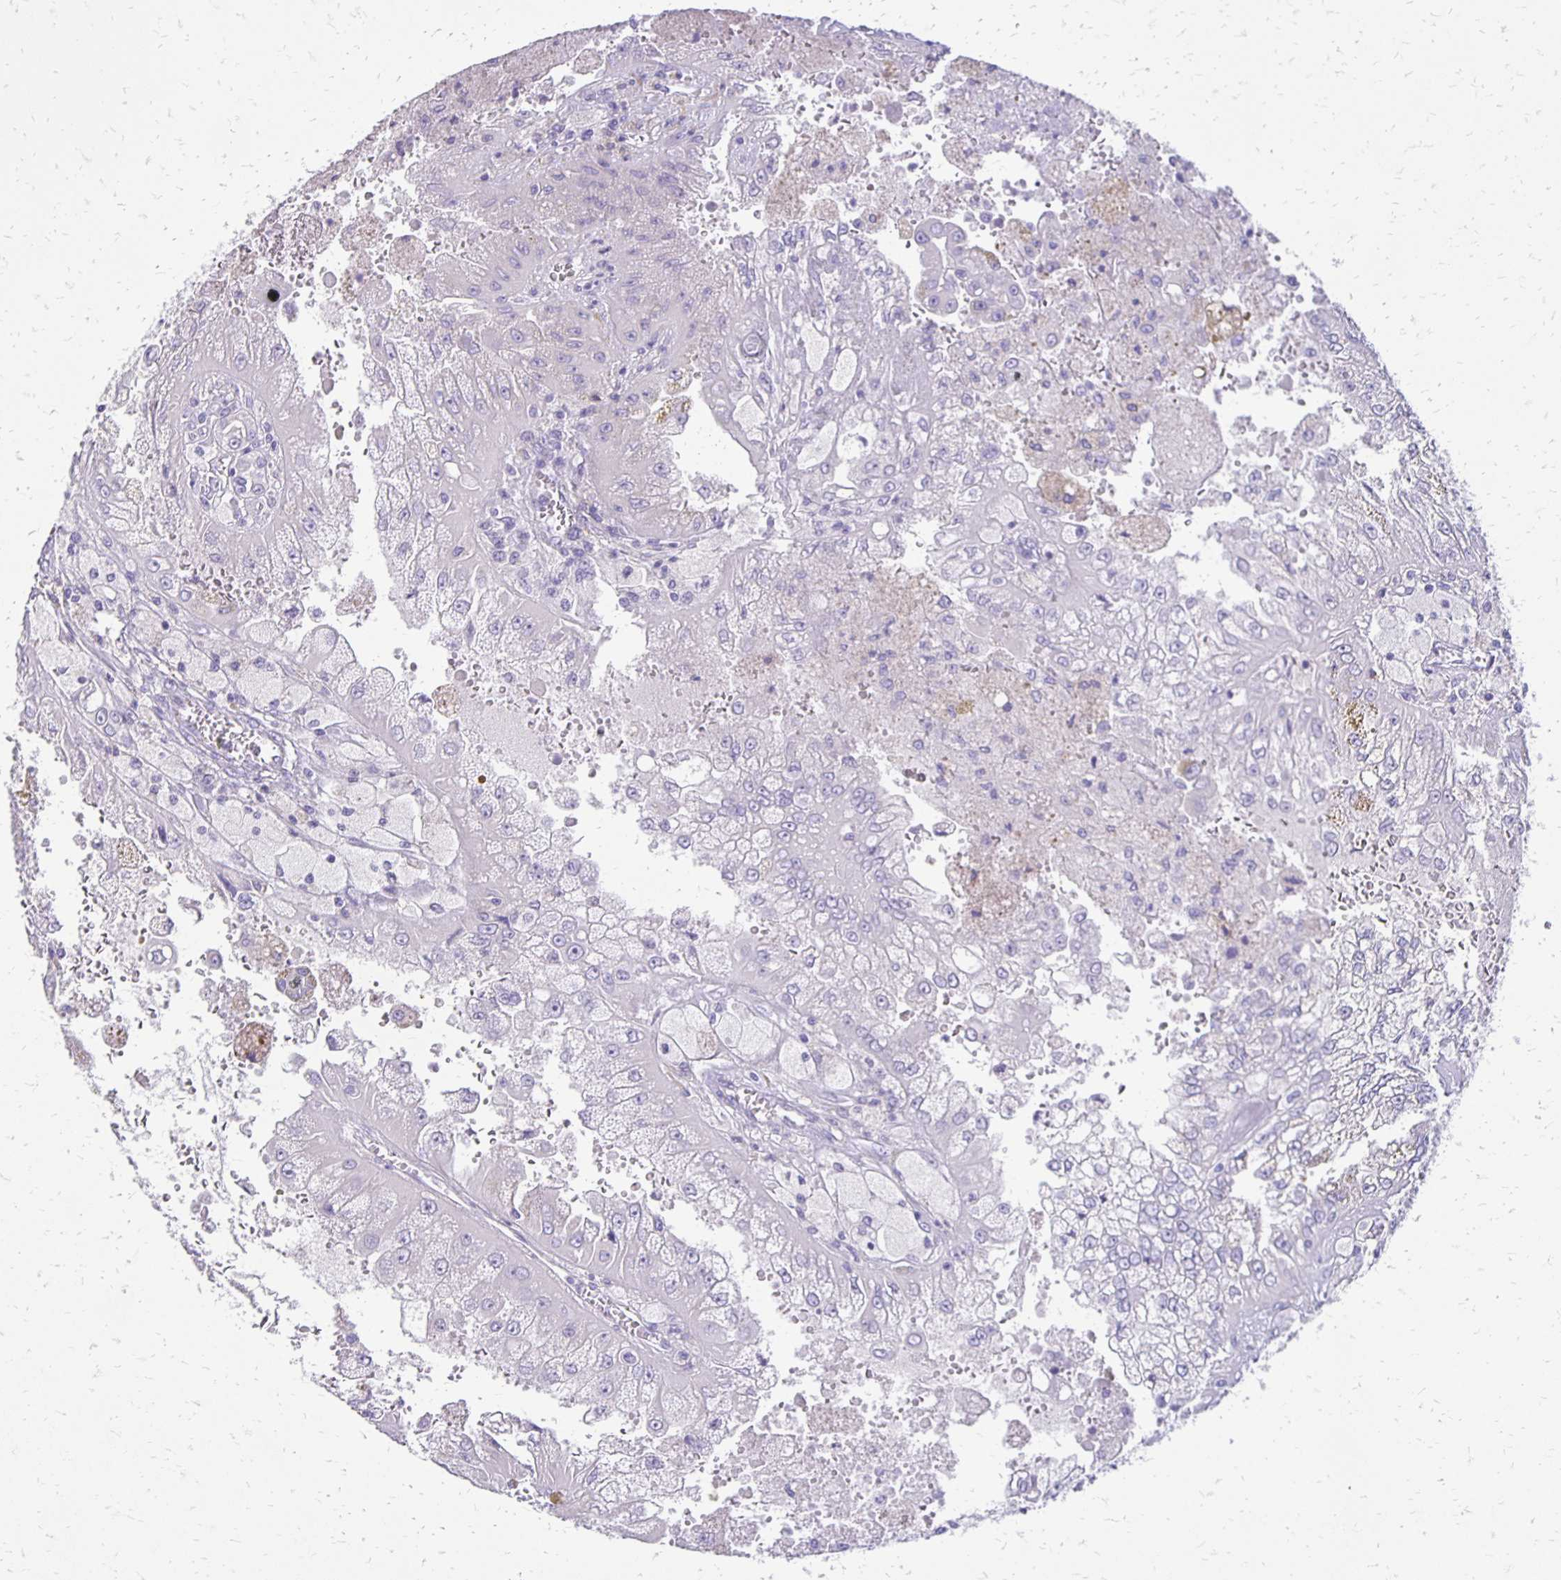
{"staining": {"intensity": "negative", "quantity": "none", "location": "none"}, "tissue": "renal cancer", "cell_type": "Tumor cells", "image_type": "cancer", "snomed": [{"axis": "morphology", "description": "Adenocarcinoma, NOS"}, {"axis": "topography", "description": "Kidney"}], "caption": "Tumor cells show no significant positivity in renal adenocarcinoma. Brightfield microscopy of immunohistochemistry (IHC) stained with DAB (3,3'-diaminobenzidine) (brown) and hematoxylin (blue), captured at high magnification.", "gene": "ANKRD45", "patient": {"sex": "male", "age": 58}}